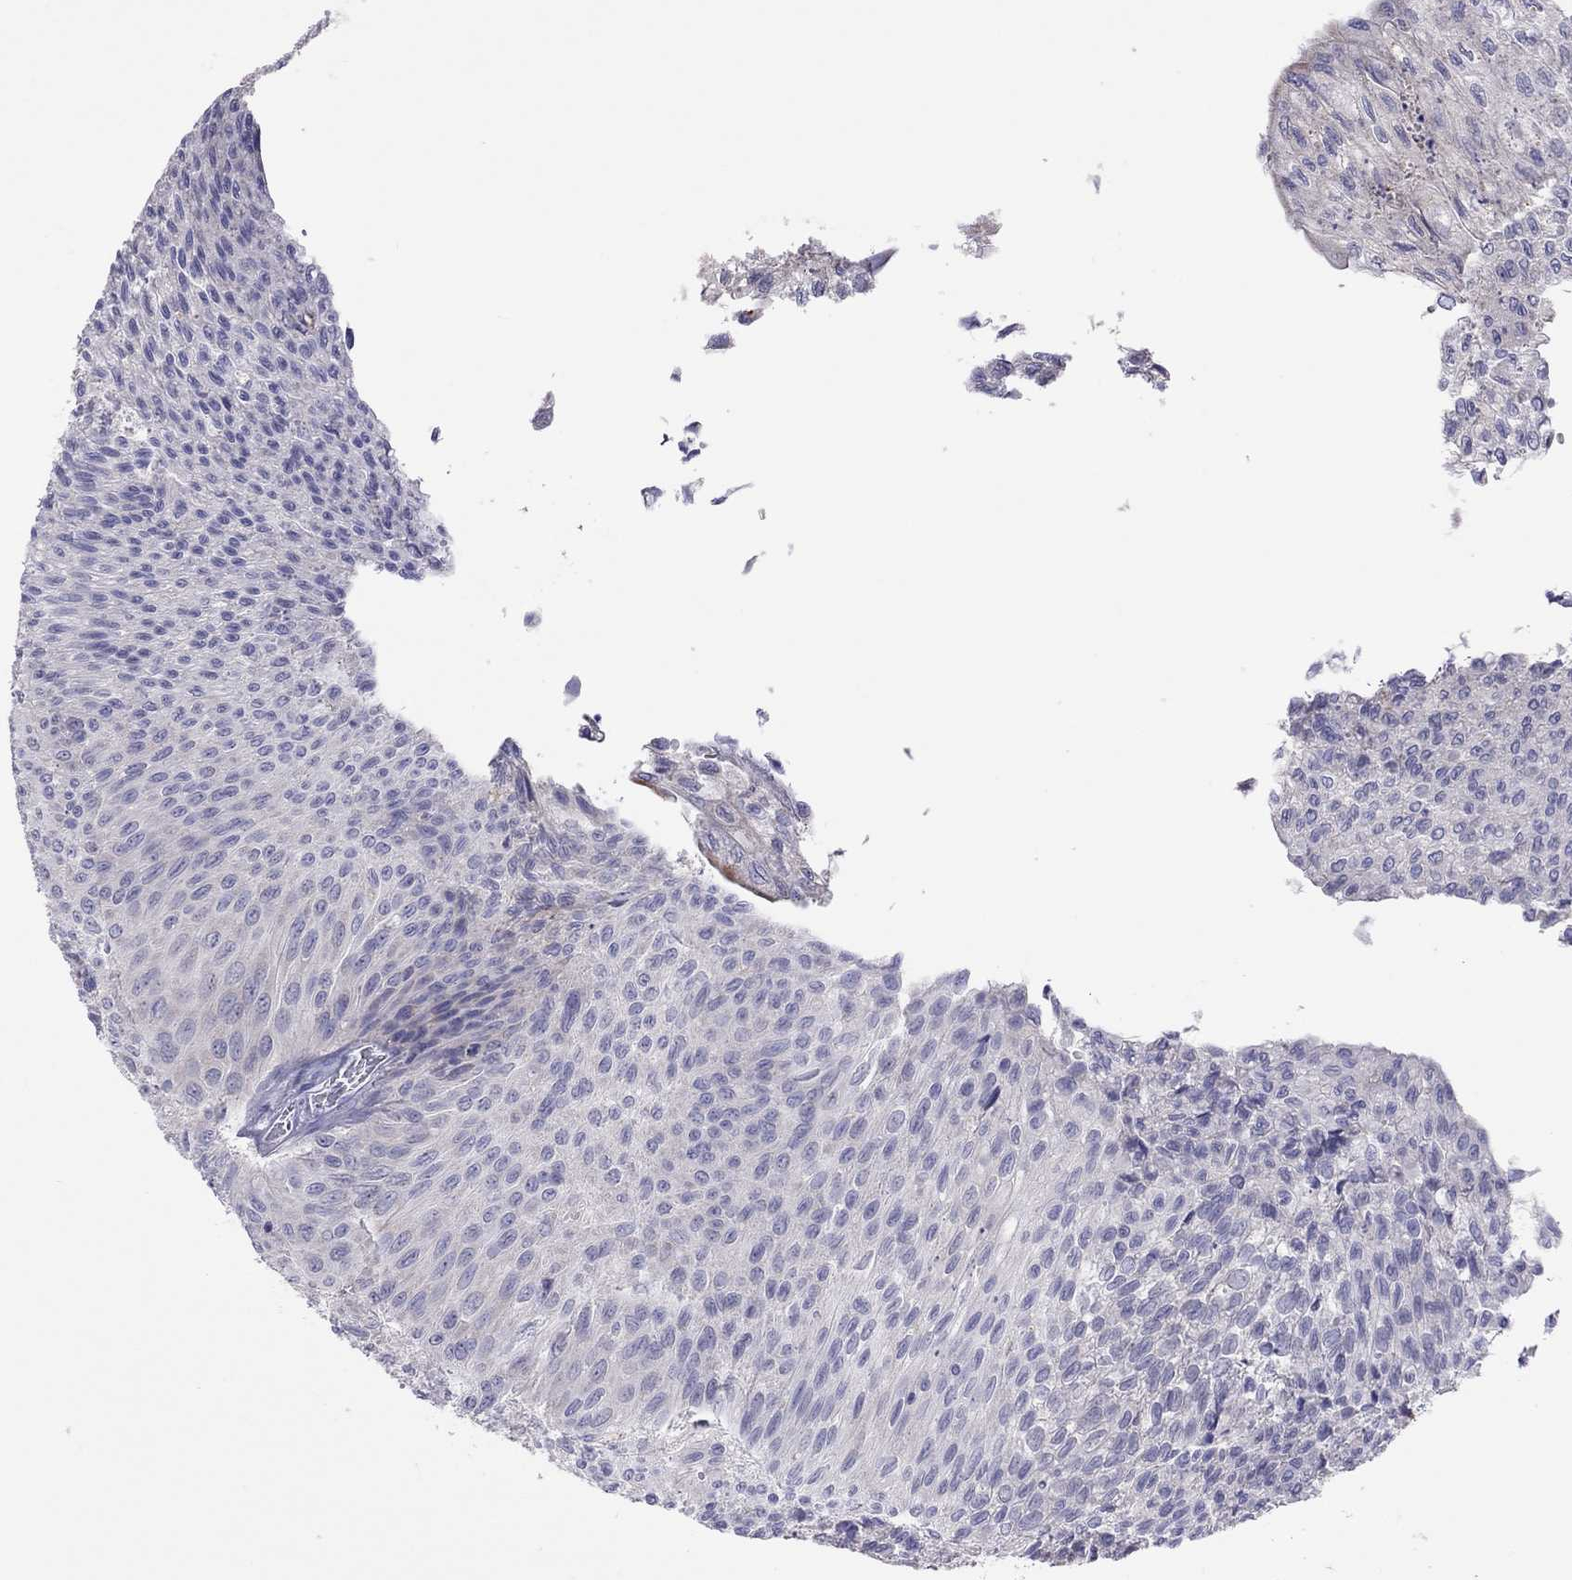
{"staining": {"intensity": "negative", "quantity": "none", "location": "none"}, "tissue": "urothelial cancer", "cell_type": "Tumor cells", "image_type": "cancer", "snomed": [{"axis": "morphology", "description": "Urothelial carcinoma, Low grade"}, {"axis": "topography", "description": "Ureter, NOS"}, {"axis": "topography", "description": "Urinary bladder"}], "caption": "DAB immunohistochemical staining of urothelial carcinoma (low-grade) displays no significant positivity in tumor cells.", "gene": "COL9A1", "patient": {"sex": "male", "age": 78}}